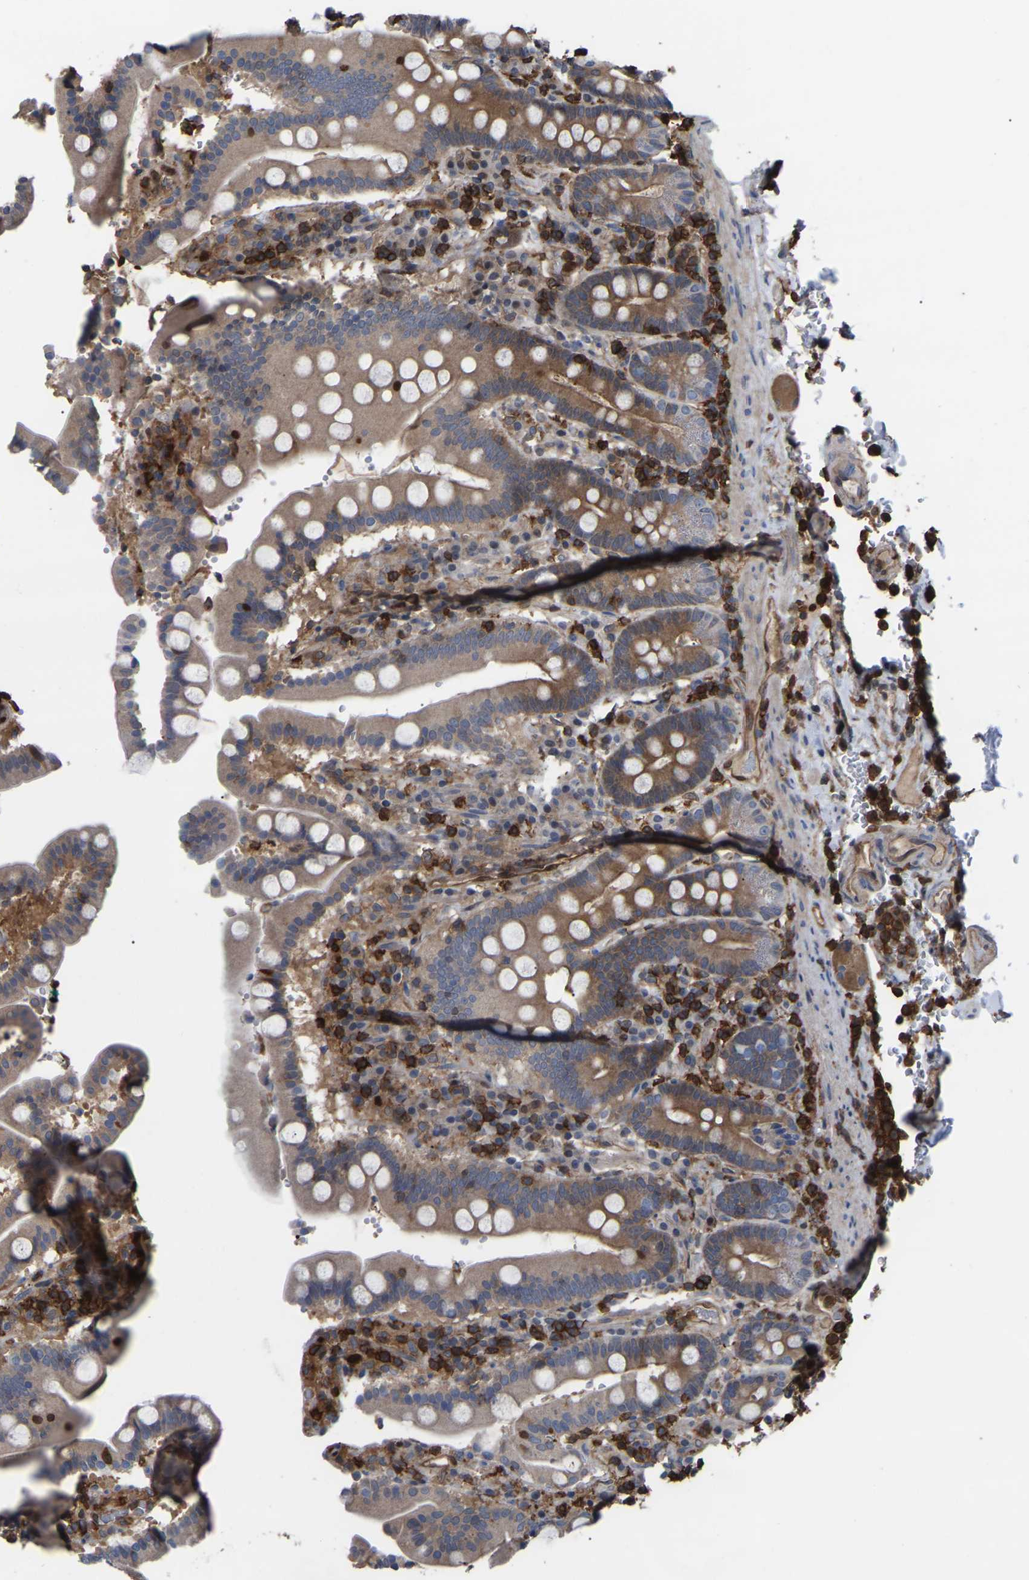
{"staining": {"intensity": "moderate", "quantity": ">75%", "location": "cytoplasmic/membranous"}, "tissue": "duodenum", "cell_type": "Glandular cells", "image_type": "normal", "snomed": [{"axis": "morphology", "description": "Normal tissue, NOS"}, {"axis": "topography", "description": "Small intestine, NOS"}], "caption": "Protein expression analysis of unremarkable duodenum exhibits moderate cytoplasmic/membranous expression in about >75% of glandular cells. The staining was performed using DAB, with brown indicating positive protein expression. Nuclei are stained blue with hematoxylin.", "gene": "CIT", "patient": {"sex": "female", "age": 71}}